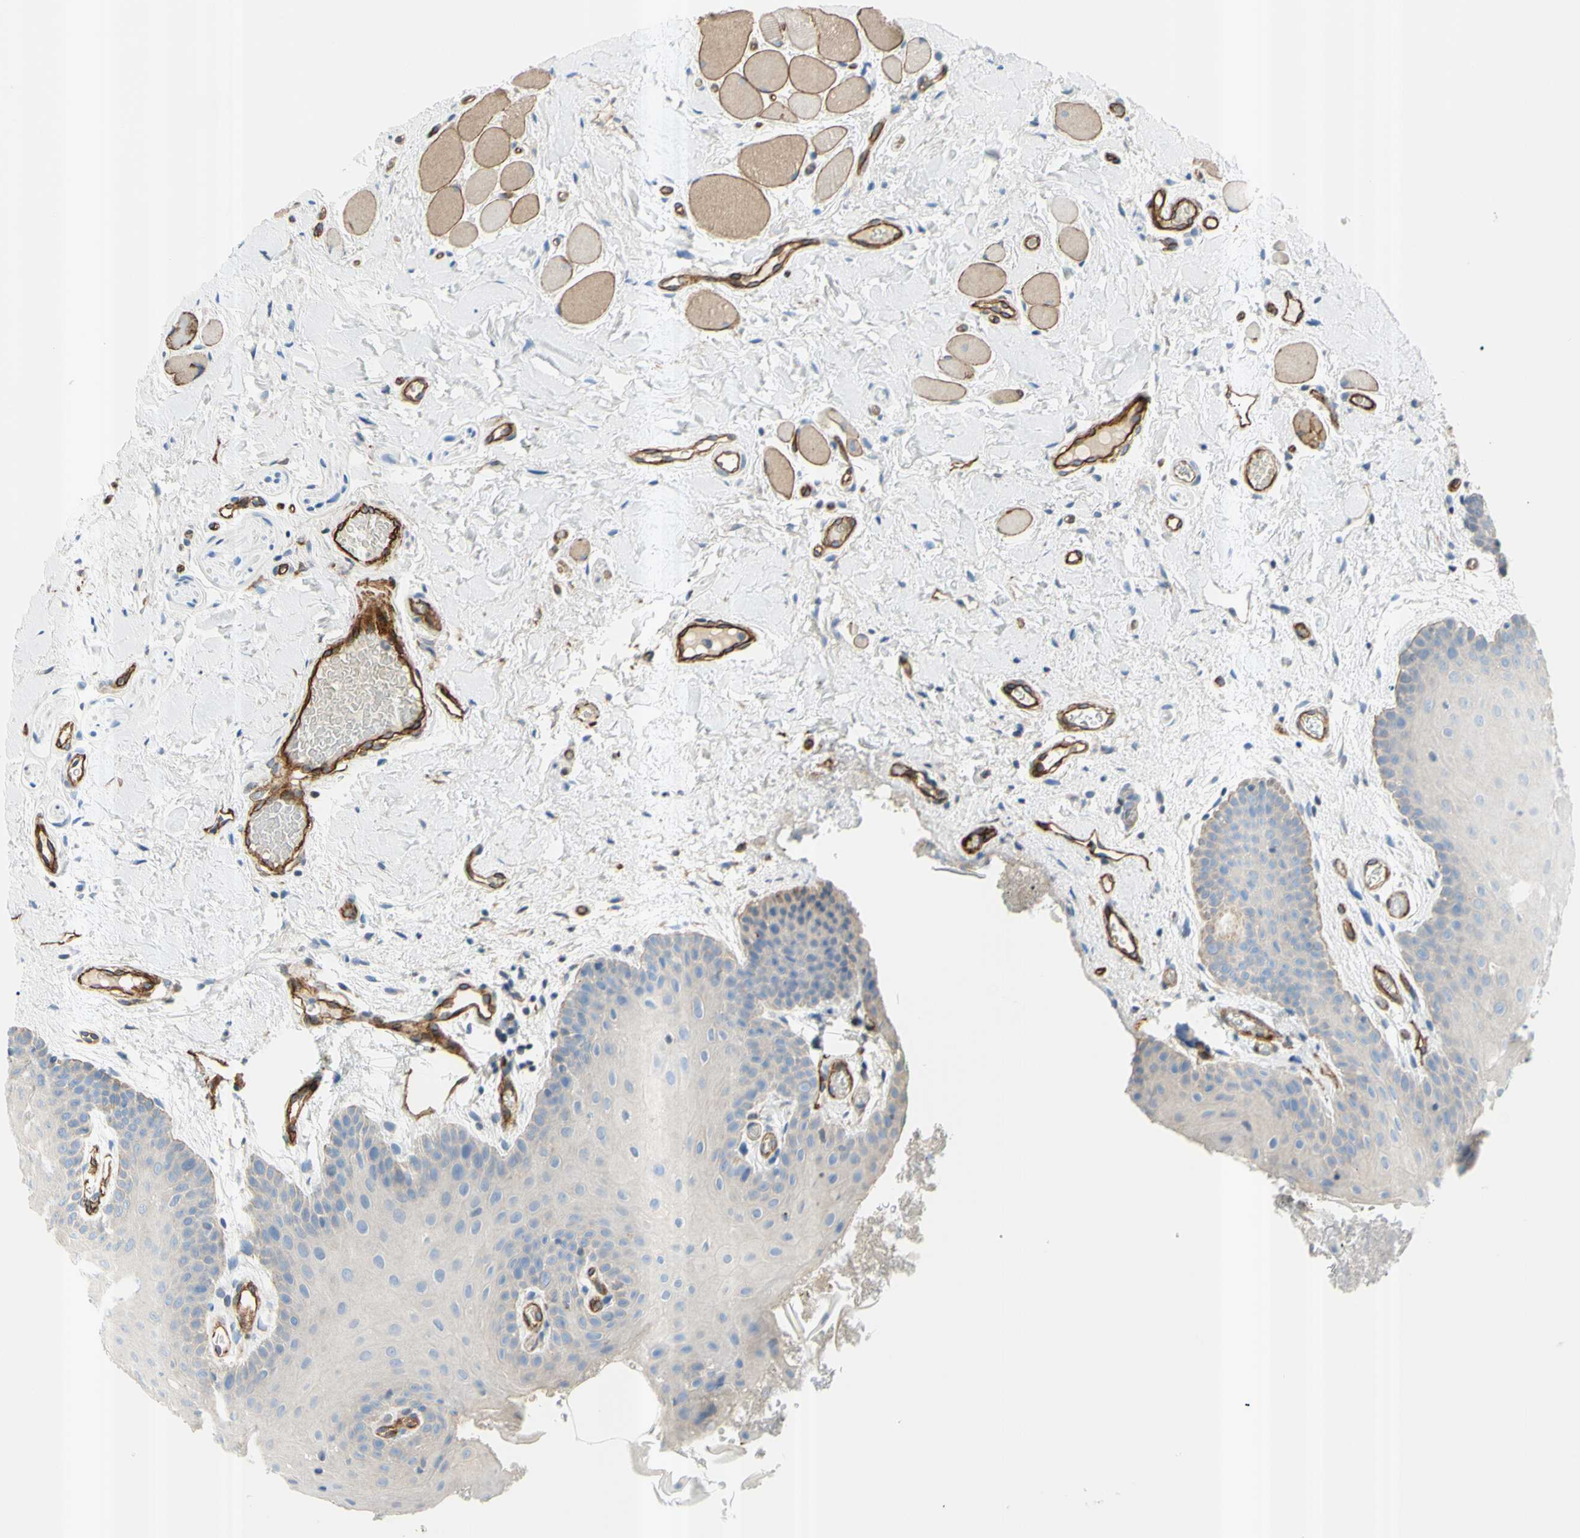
{"staining": {"intensity": "negative", "quantity": "none", "location": "none"}, "tissue": "oral mucosa", "cell_type": "Squamous epithelial cells", "image_type": "normal", "snomed": [{"axis": "morphology", "description": "Normal tissue, NOS"}, {"axis": "topography", "description": "Oral tissue"}], "caption": "Human oral mucosa stained for a protein using immunohistochemistry (IHC) demonstrates no expression in squamous epithelial cells.", "gene": "PRRG2", "patient": {"sex": "male", "age": 54}}